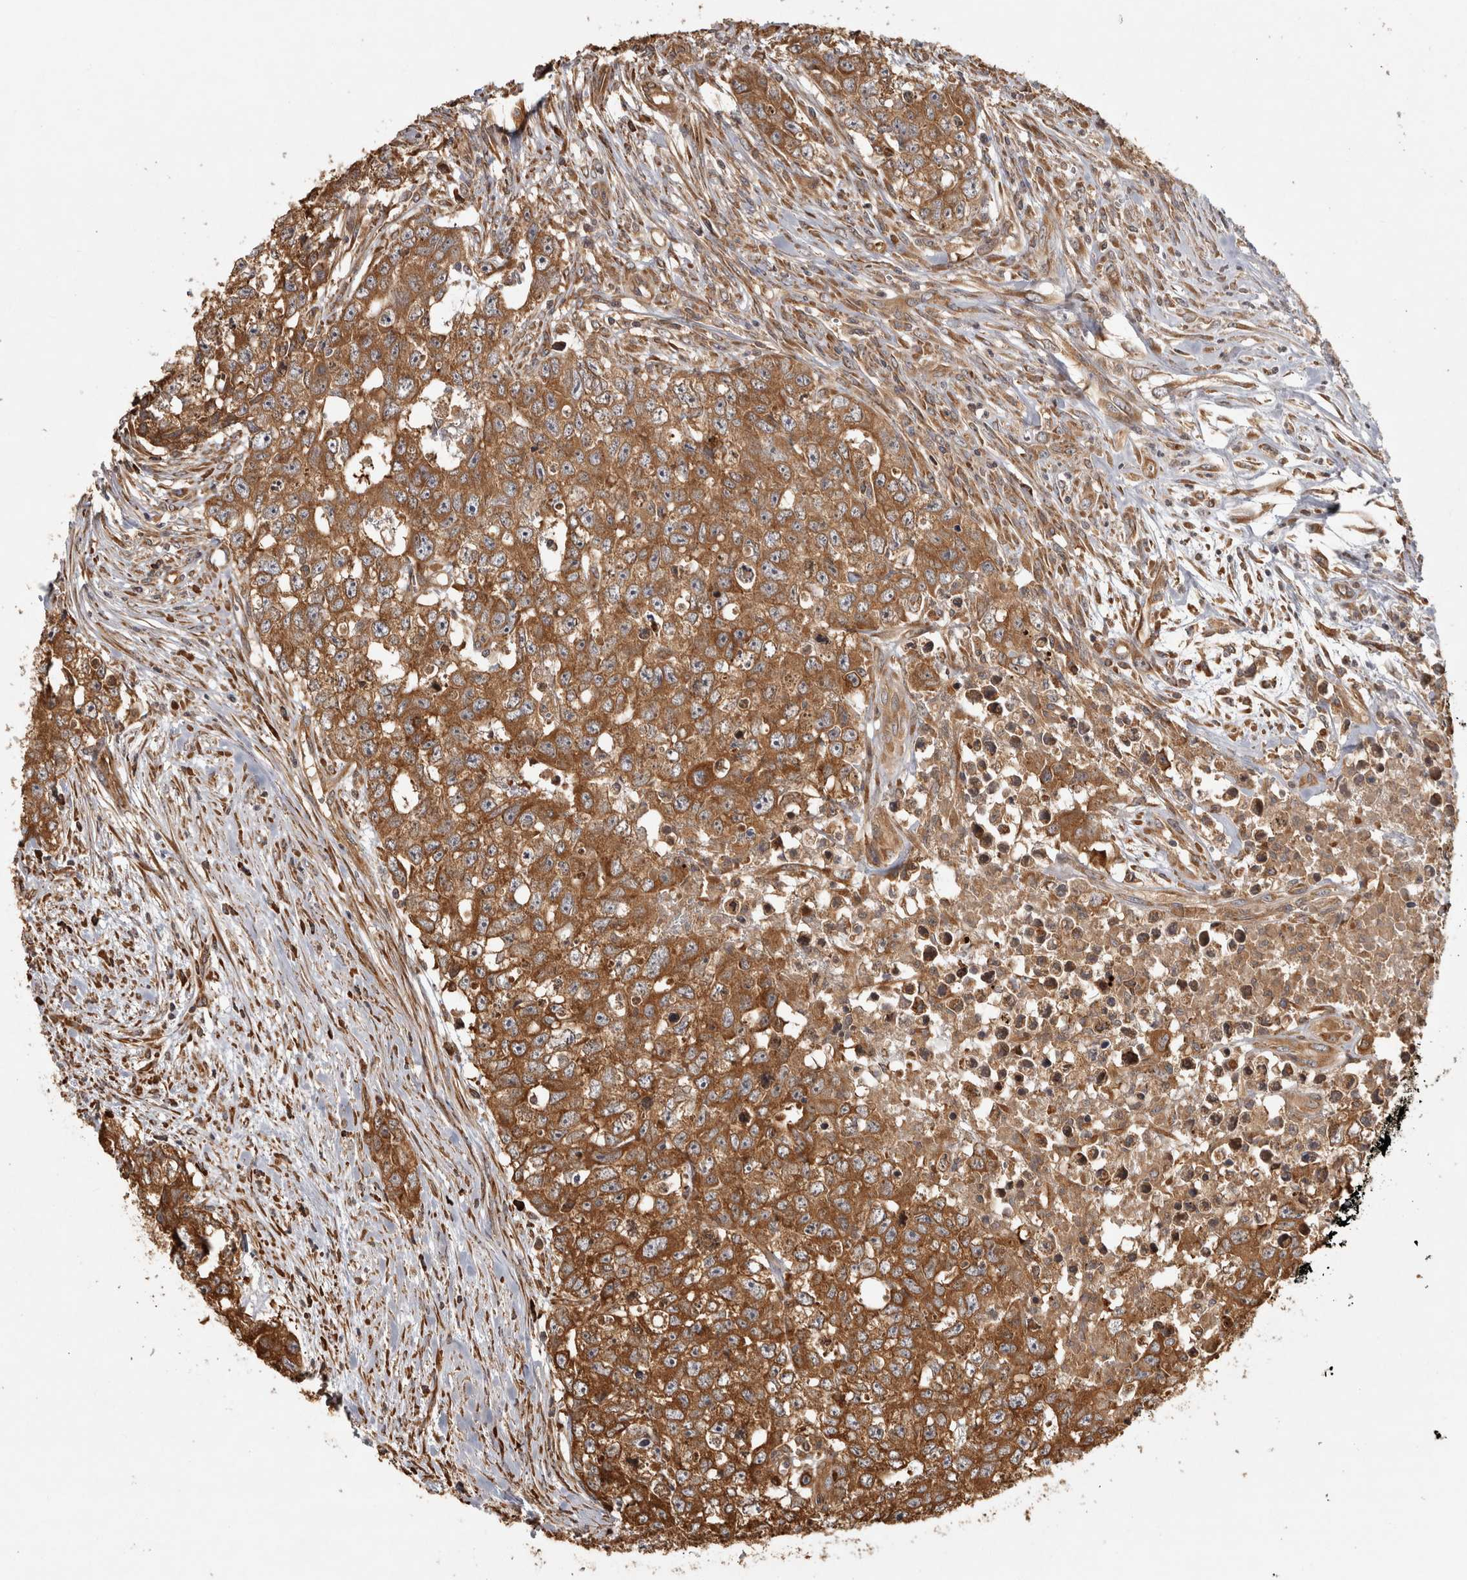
{"staining": {"intensity": "moderate", "quantity": ">75%", "location": "cytoplasmic/membranous"}, "tissue": "testis cancer", "cell_type": "Tumor cells", "image_type": "cancer", "snomed": [{"axis": "morphology", "description": "Carcinoma, Embryonal, NOS"}, {"axis": "topography", "description": "Testis"}], "caption": "Protein staining reveals moderate cytoplasmic/membranous staining in about >75% of tumor cells in embryonal carcinoma (testis). The protein is stained brown, and the nuclei are stained in blue (DAB (3,3'-diaminobenzidine) IHC with brightfield microscopy, high magnification).", "gene": "CAMSAP2", "patient": {"sex": "male", "age": 28}}